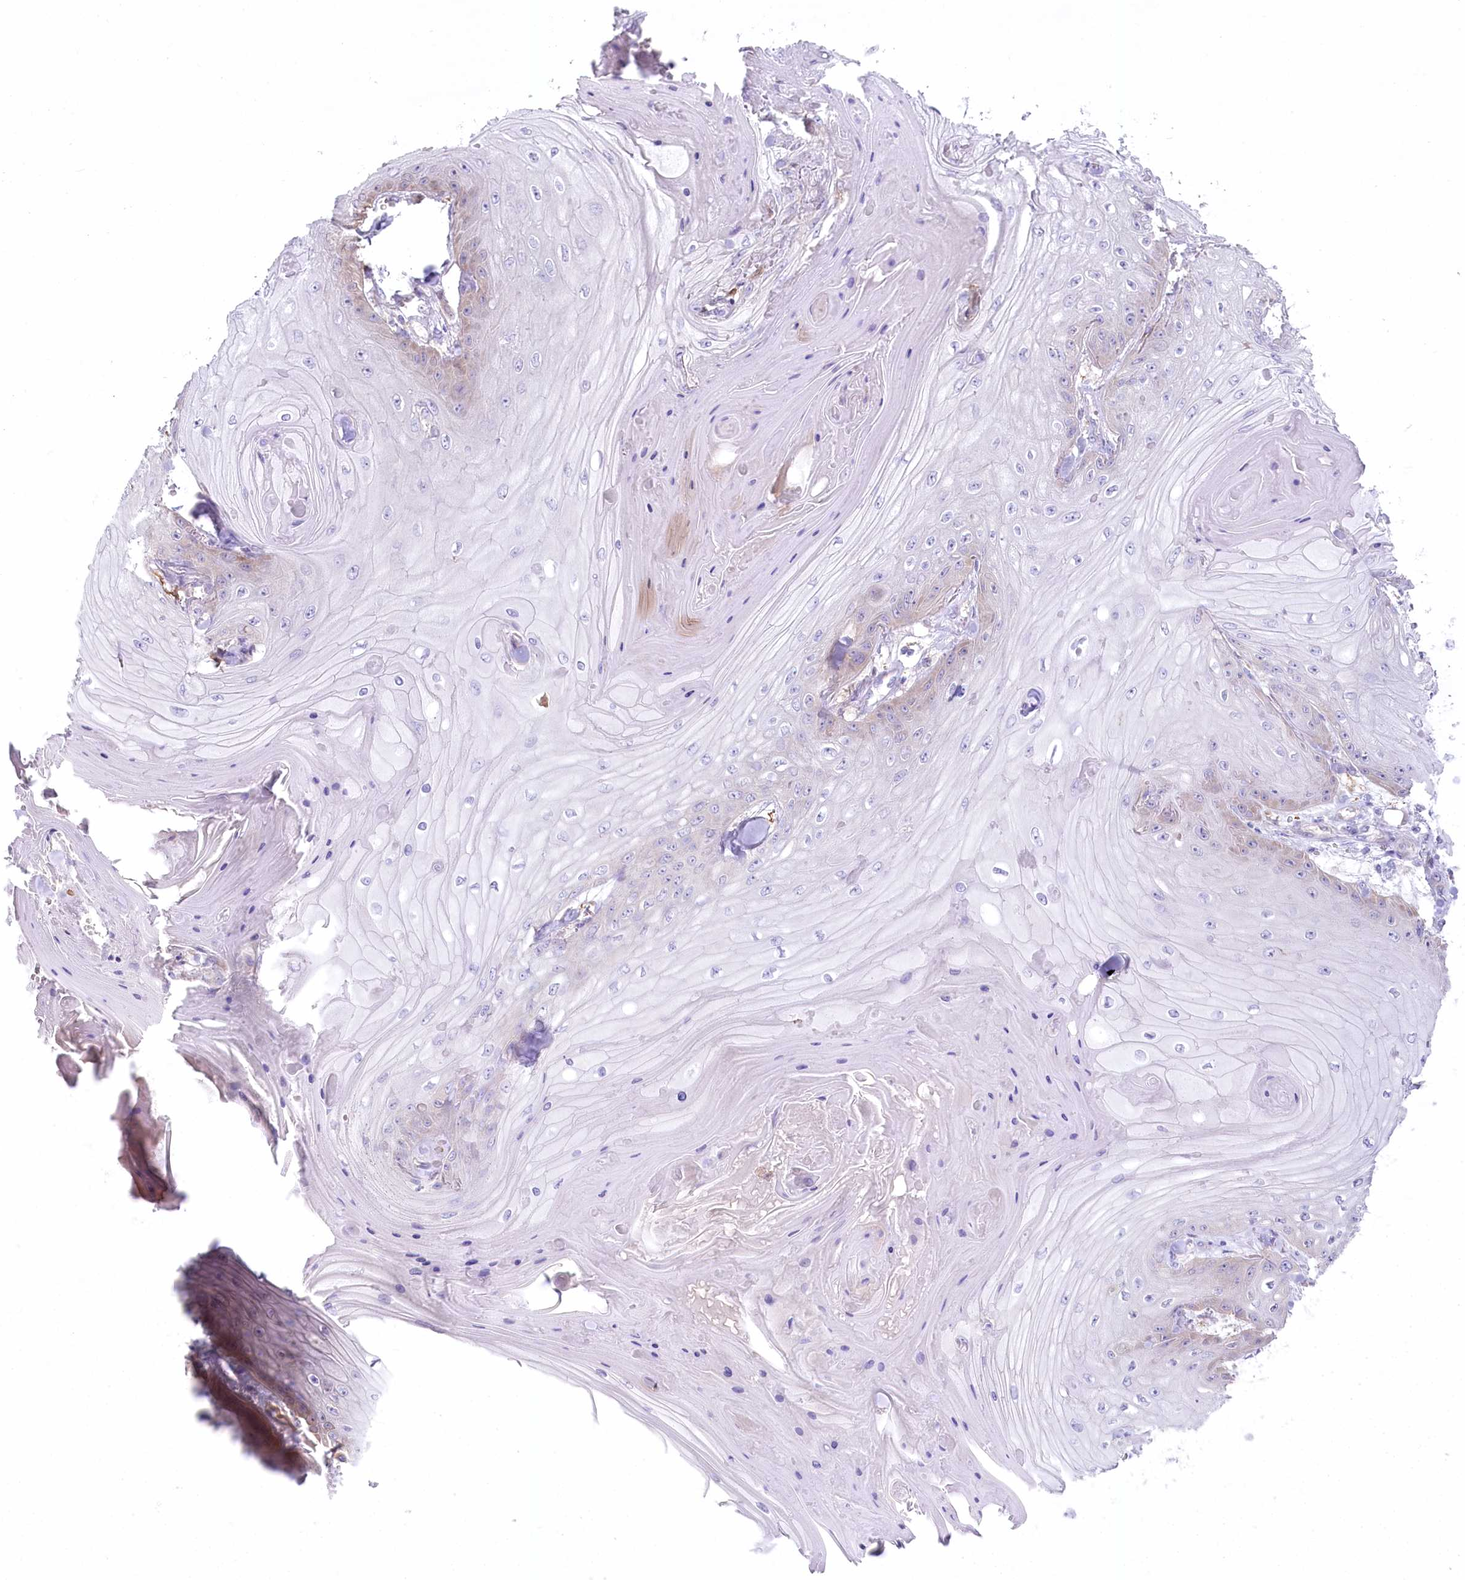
{"staining": {"intensity": "weak", "quantity": "25%-75%", "location": "cytoplasmic/membranous"}, "tissue": "skin cancer", "cell_type": "Tumor cells", "image_type": "cancer", "snomed": [{"axis": "morphology", "description": "Squamous cell carcinoma, NOS"}, {"axis": "topography", "description": "Skin"}], "caption": "High-power microscopy captured an immunohistochemistry (IHC) histopathology image of skin cancer, revealing weak cytoplasmic/membranous positivity in about 25%-75% of tumor cells.", "gene": "MYOZ1", "patient": {"sex": "male", "age": 74}}